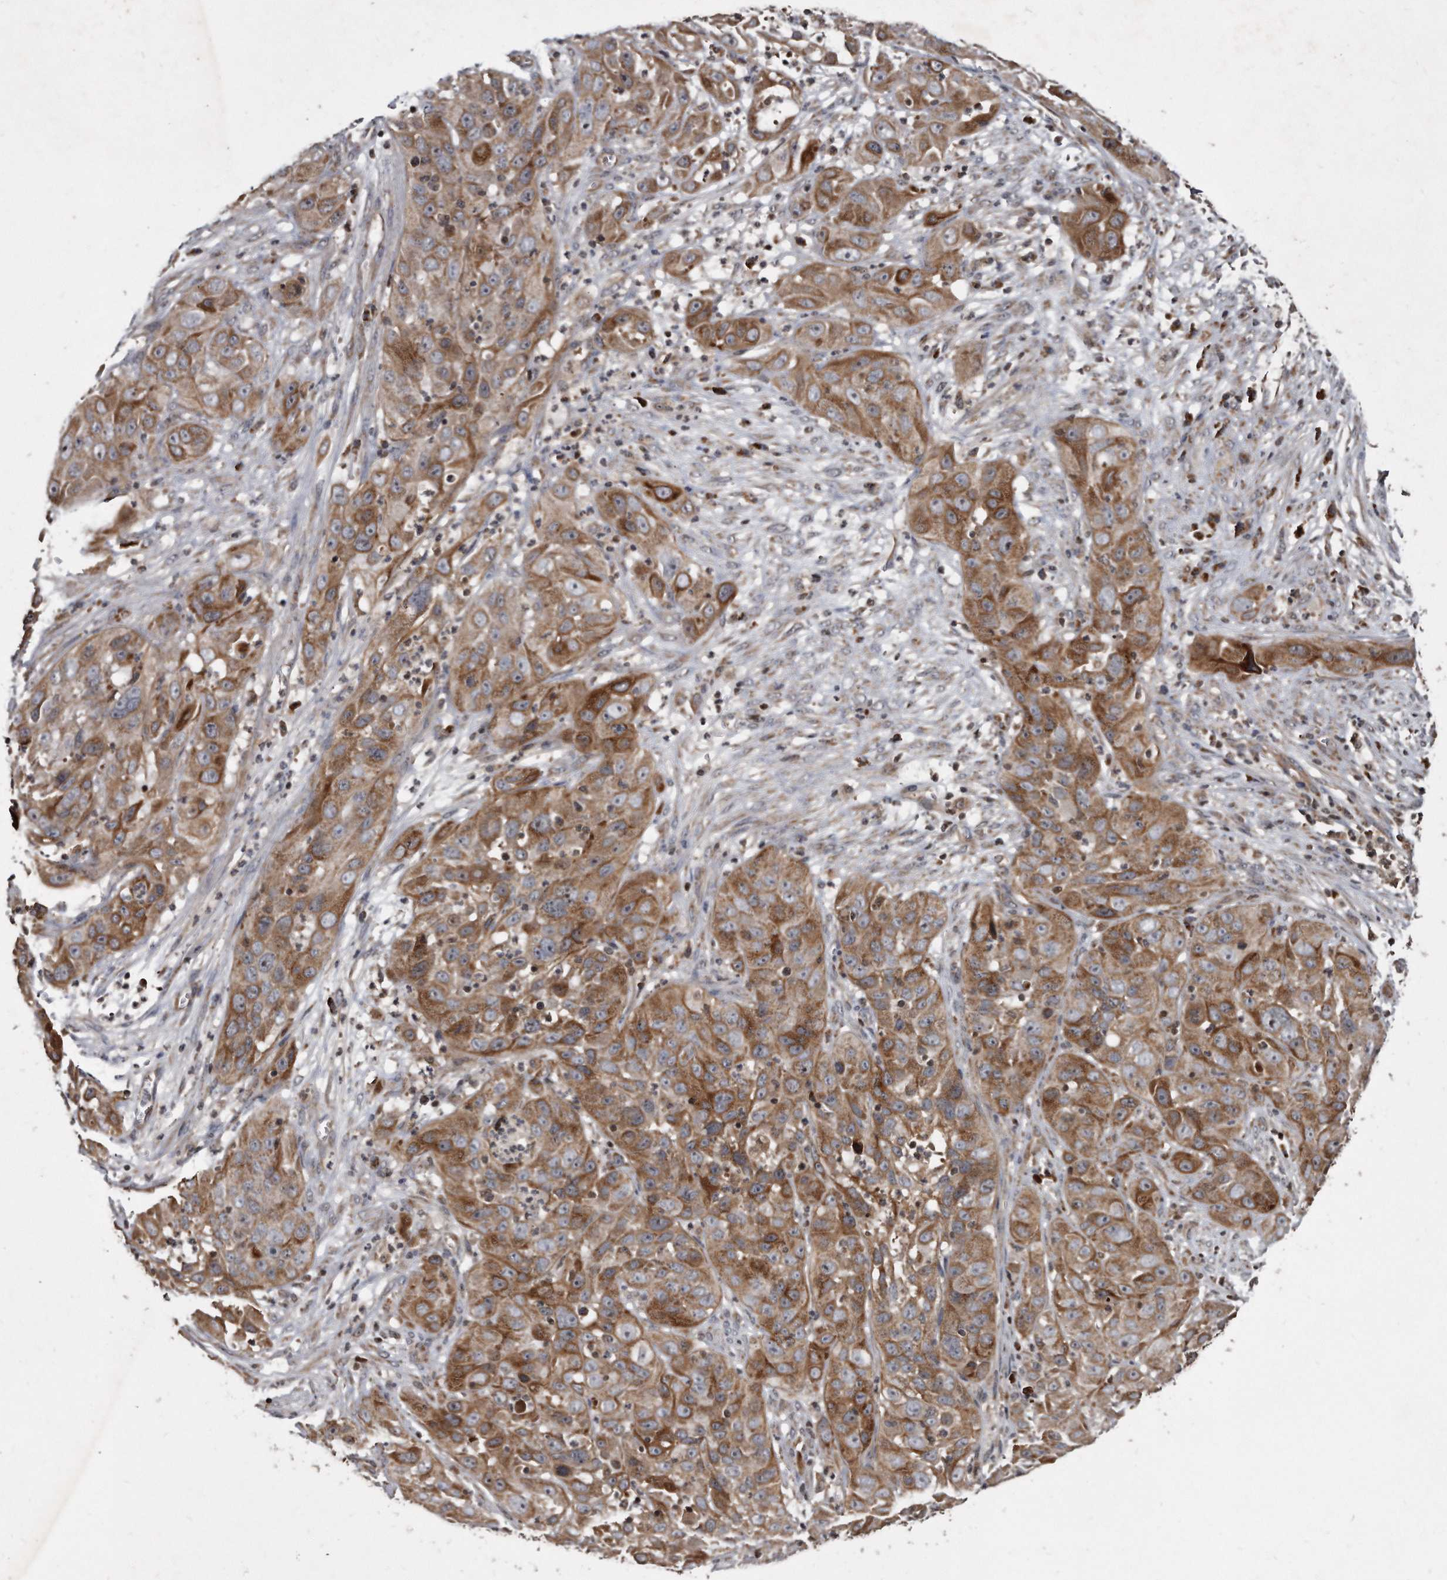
{"staining": {"intensity": "moderate", "quantity": ">75%", "location": "cytoplasmic/membranous"}, "tissue": "cervical cancer", "cell_type": "Tumor cells", "image_type": "cancer", "snomed": [{"axis": "morphology", "description": "Squamous cell carcinoma, NOS"}, {"axis": "topography", "description": "Cervix"}], "caption": "Brown immunohistochemical staining in human cervical squamous cell carcinoma shows moderate cytoplasmic/membranous expression in about >75% of tumor cells.", "gene": "FAM136A", "patient": {"sex": "female", "age": 32}}